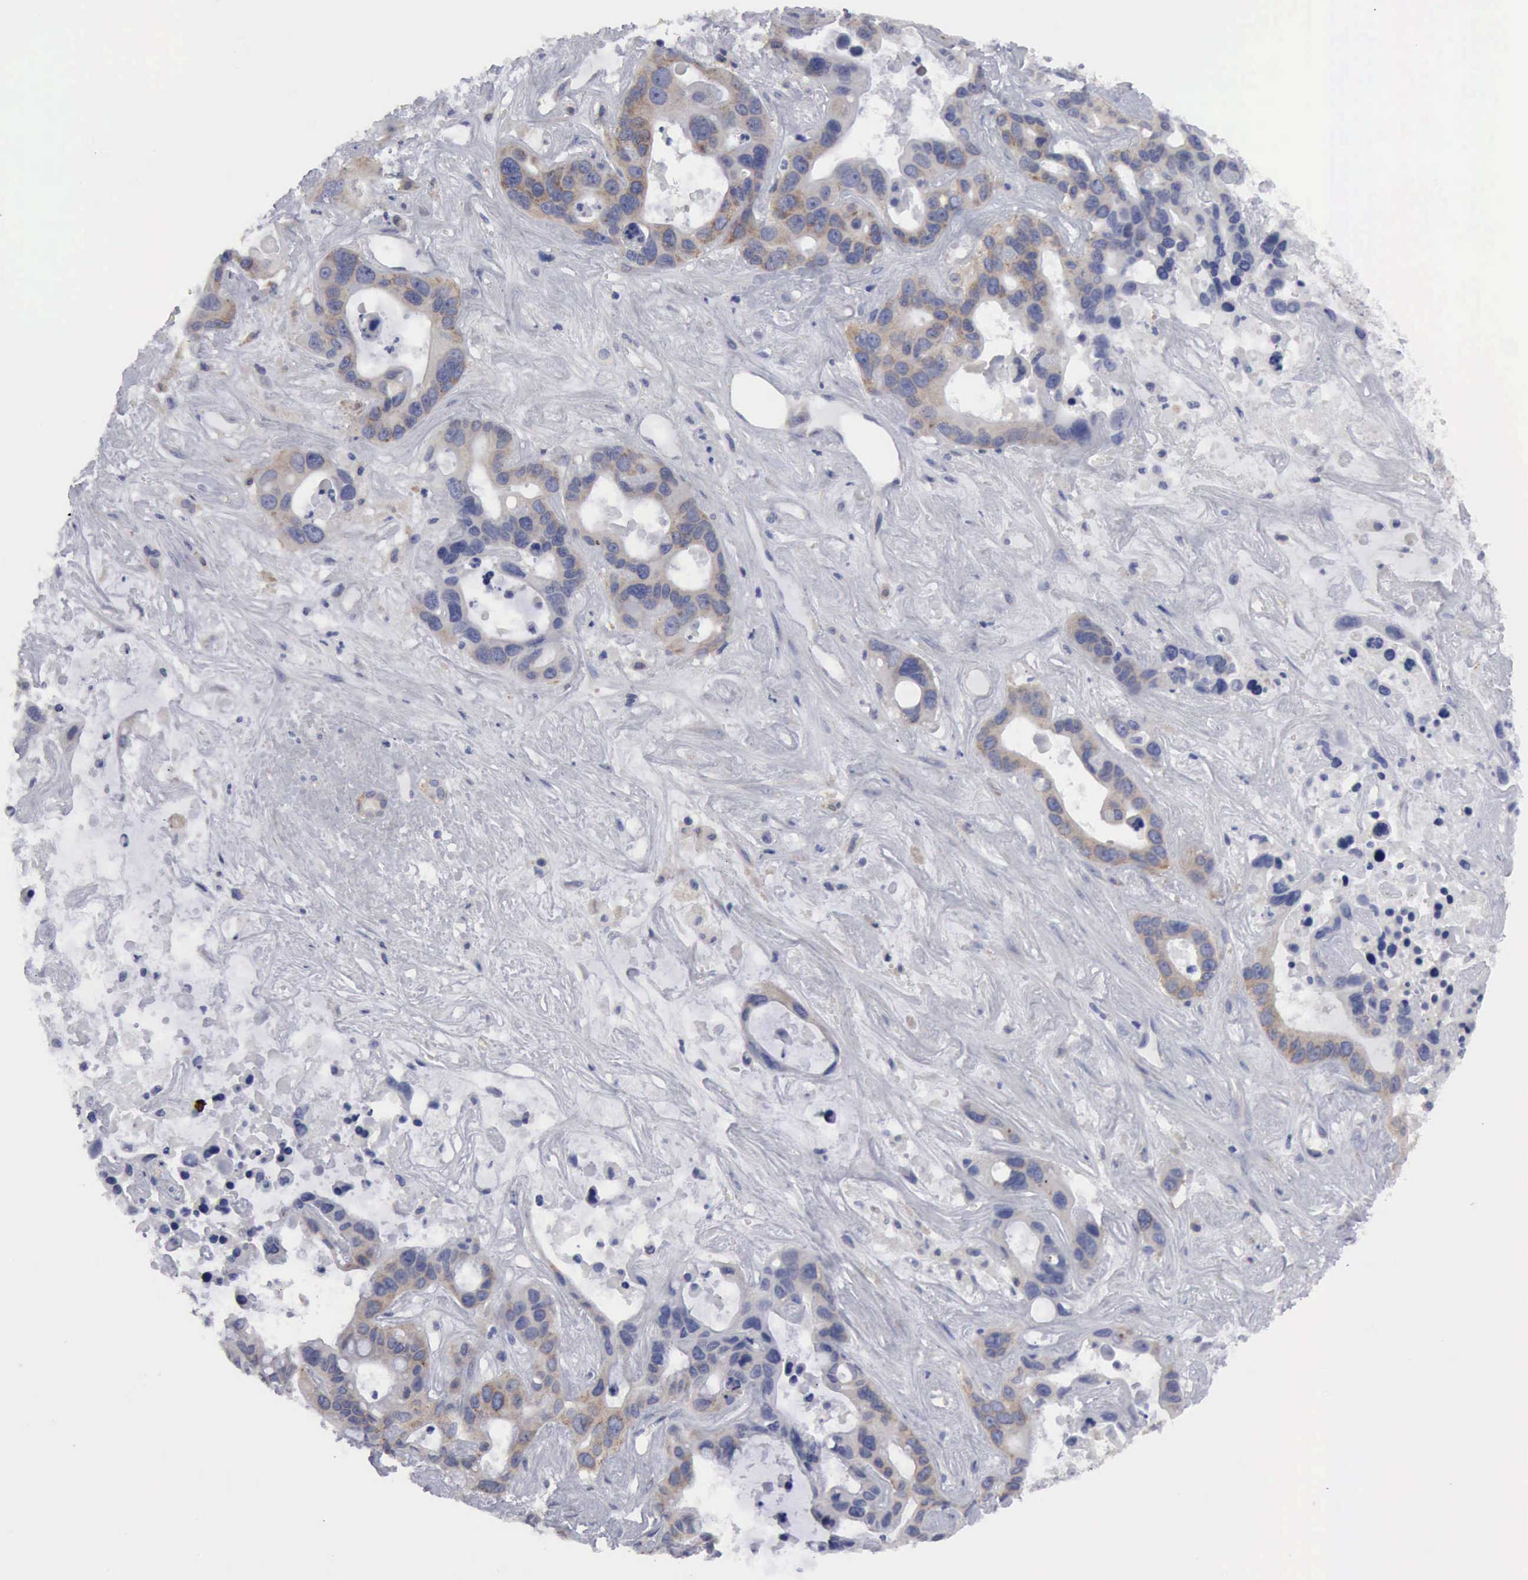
{"staining": {"intensity": "weak", "quantity": "25%-75%", "location": "cytoplasmic/membranous"}, "tissue": "liver cancer", "cell_type": "Tumor cells", "image_type": "cancer", "snomed": [{"axis": "morphology", "description": "Cholangiocarcinoma"}, {"axis": "topography", "description": "Liver"}], "caption": "Tumor cells demonstrate low levels of weak cytoplasmic/membranous staining in about 25%-75% of cells in liver cholangiocarcinoma. (Stains: DAB (3,3'-diaminobenzidine) in brown, nuclei in blue, Microscopy: brightfield microscopy at high magnification).", "gene": "TXLNG", "patient": {"sex": "female", "age": 65}}